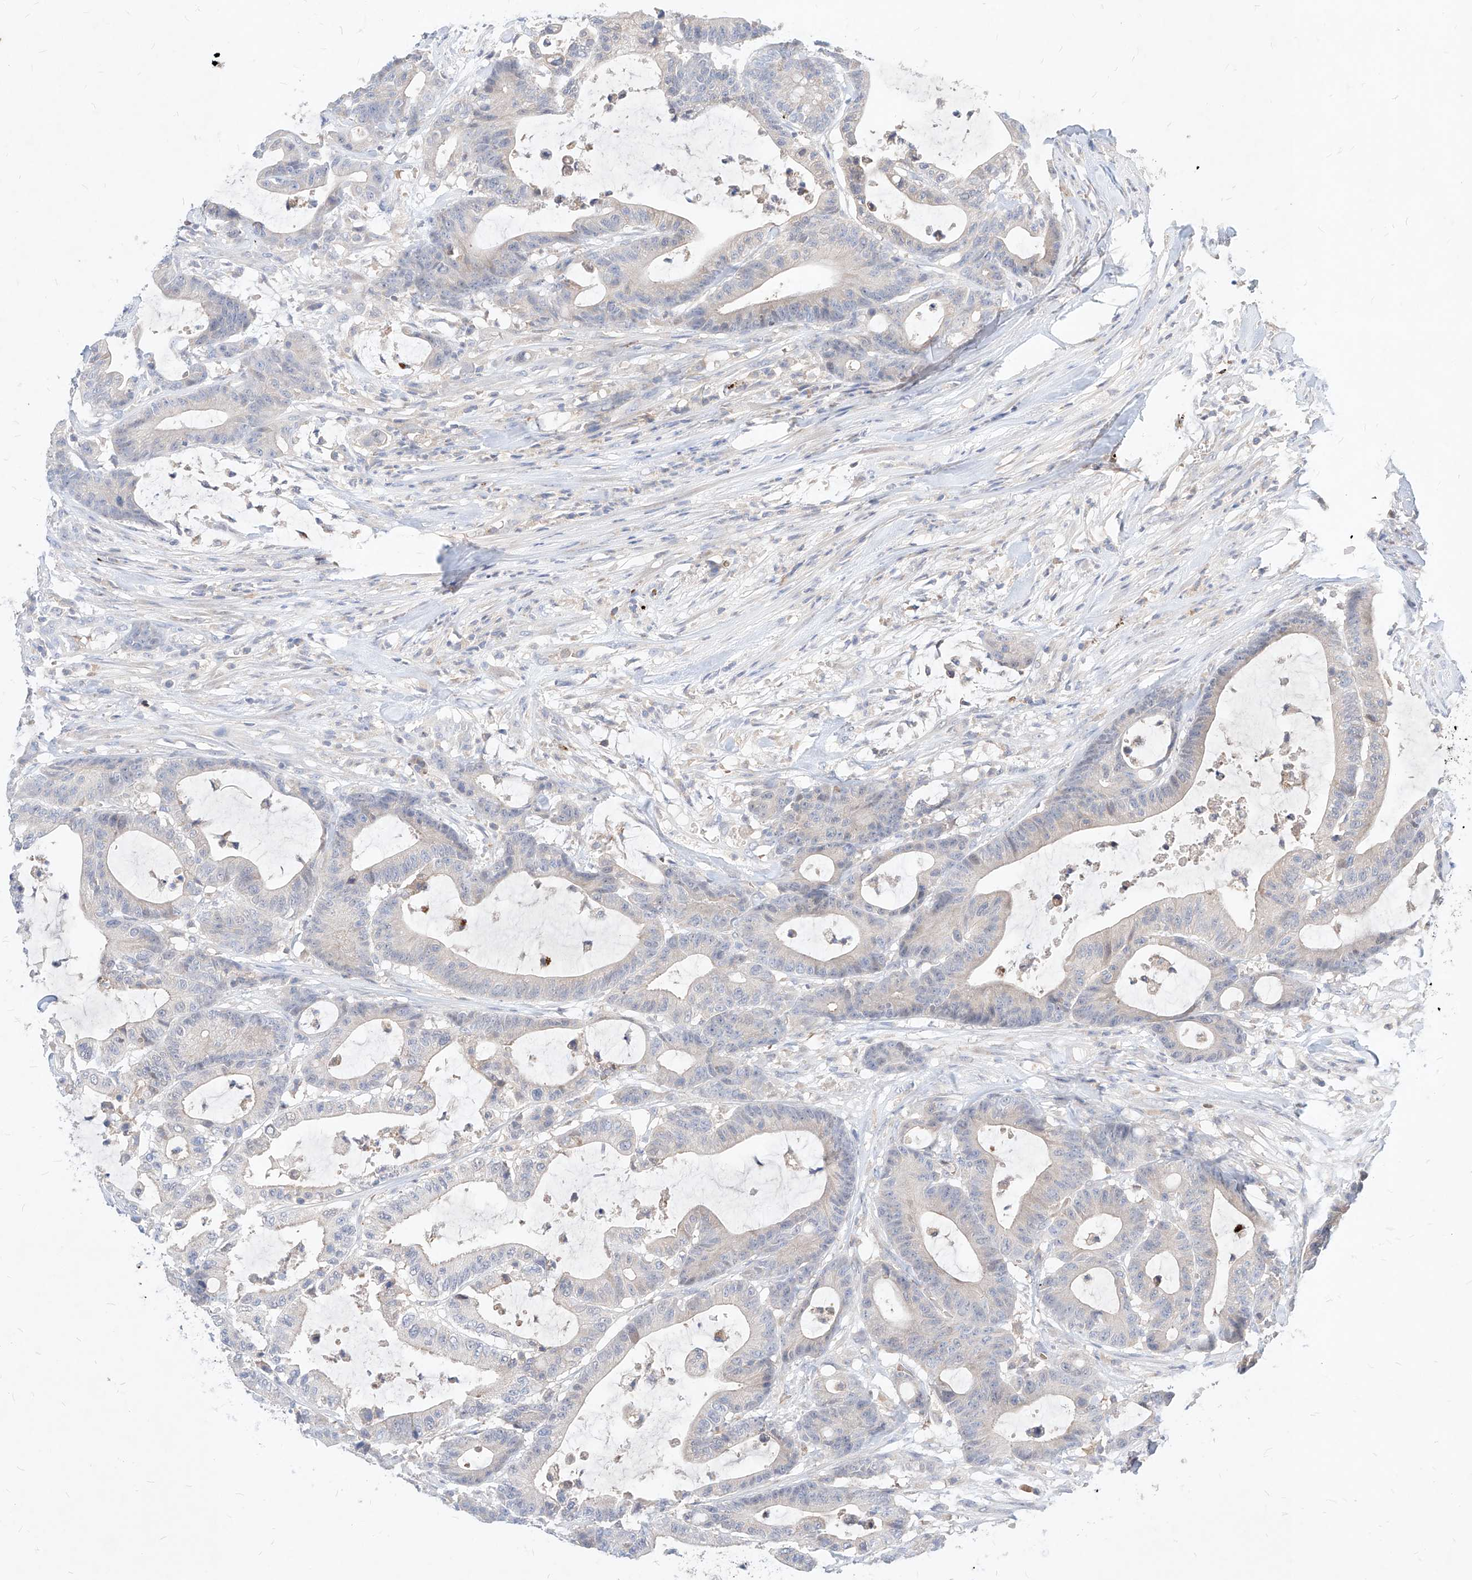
{"staining": {"intensity": "negative", "quantity": "none", "location": "none"}, "tissue": "colorectal cancer", "cell_type": "Tumor cells", "image_type": "cancer", "snomed": [{"axis": "morphology", "description": "Adenocarcinoma, NOS"}, {"axis": "topography", "description": "Colon"}], "caption": "Immunohistochemistry of human colorectal adenocarcinoma shows no staining in tumor cells.", "gene": "TSNAX", "patient": {"sex": "female", "age": 84}}